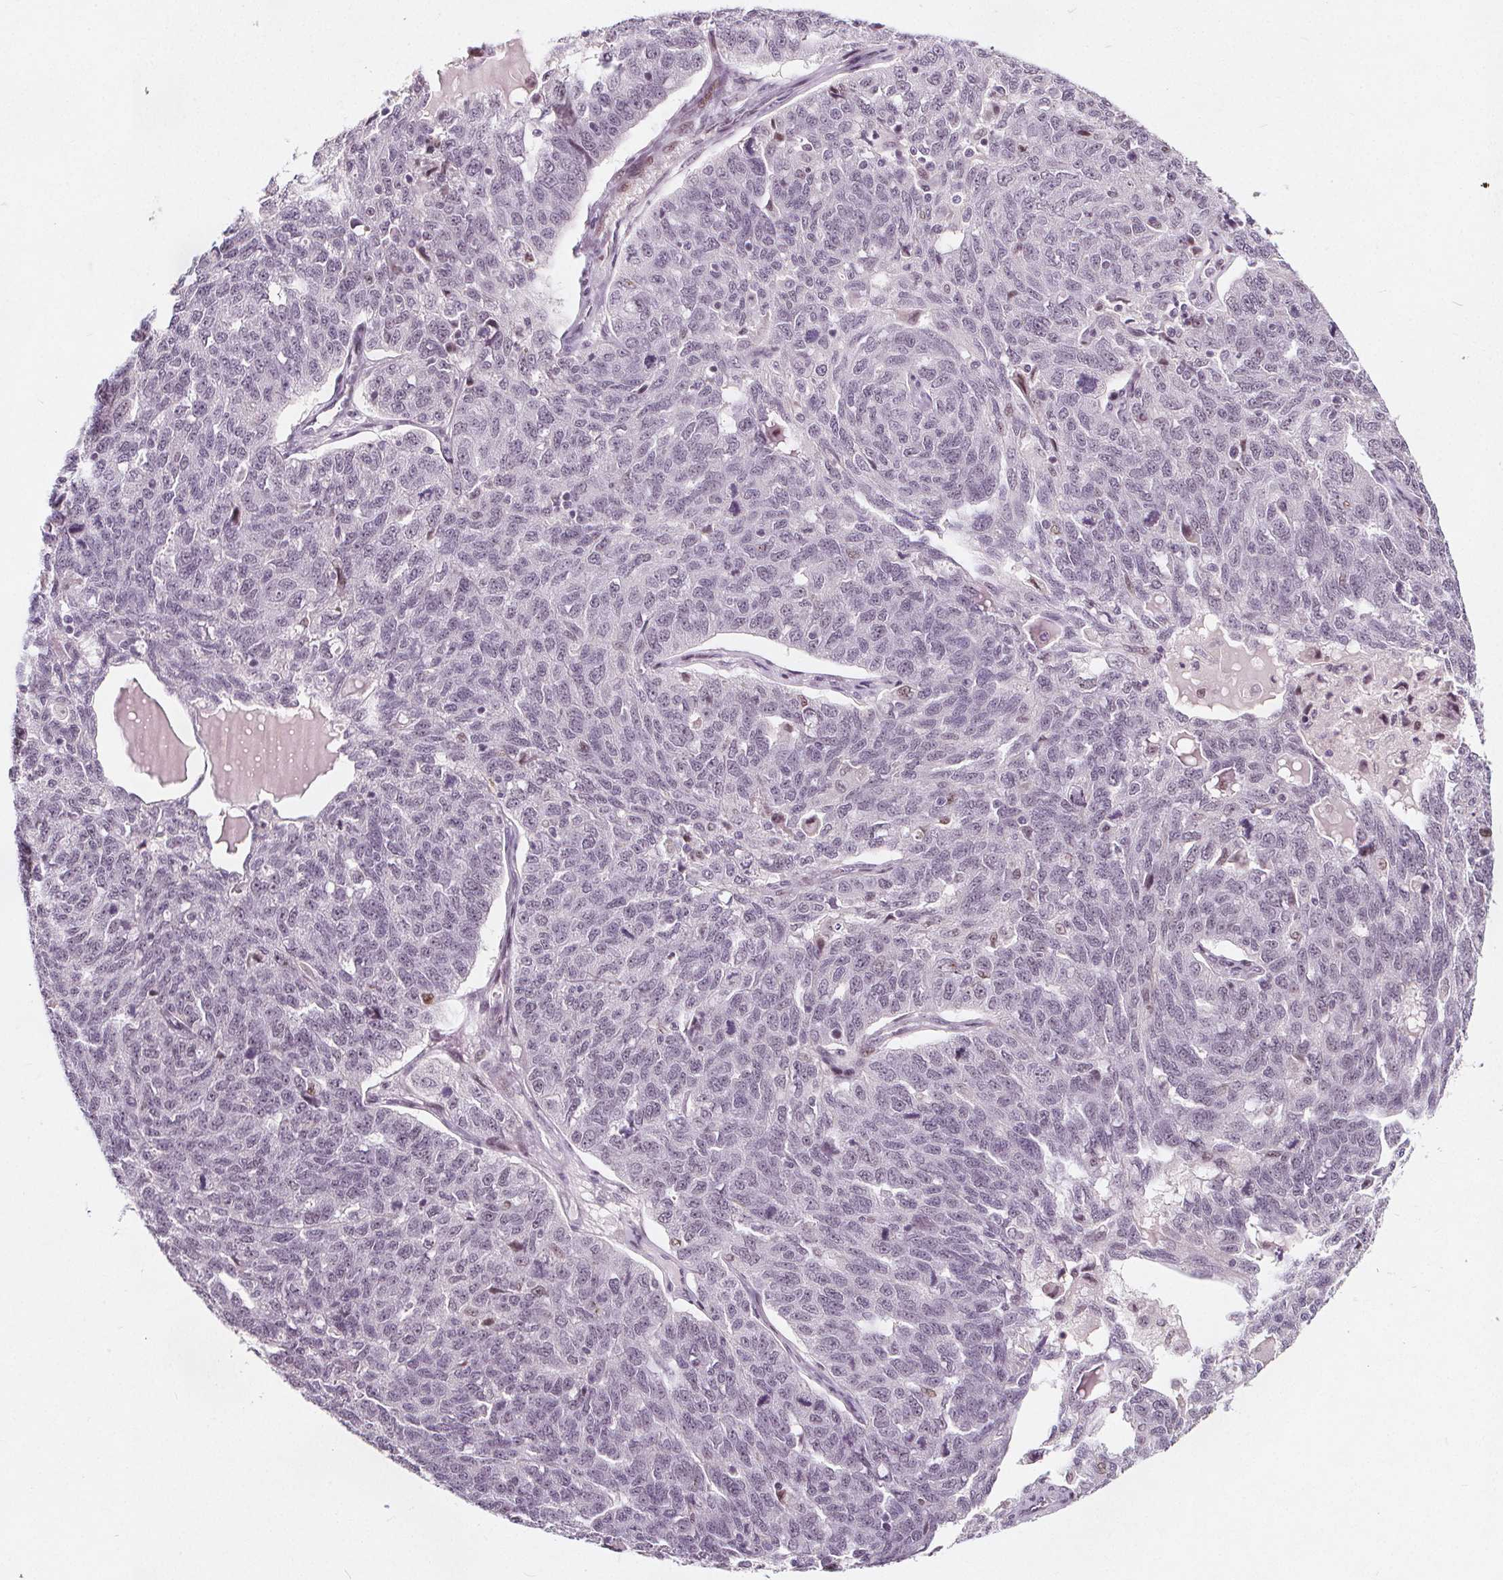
{"staining": {"intensity": "negative", "quantity": "none", "location": "none"}, "tissue": "ovarian cancer", "cell_type": "Tumor cells", "image_type": "cancer", "snomed": [{"axis": "morphology", "description": "Cystadenocarcinoma, serous, NOS"}, {"axis": "topography", "description": "Ovary"}], "caption": "IHC histopathology image of neoplastic tissue: human ovarian cancer (serous cystadenocarcinoma) stained with DAB (3,3'-diaminobenzidine) shows no significant protein staining in tumor cells.", "gene": "TAF6L", "patient": {"sex": "female", "age": 71}}